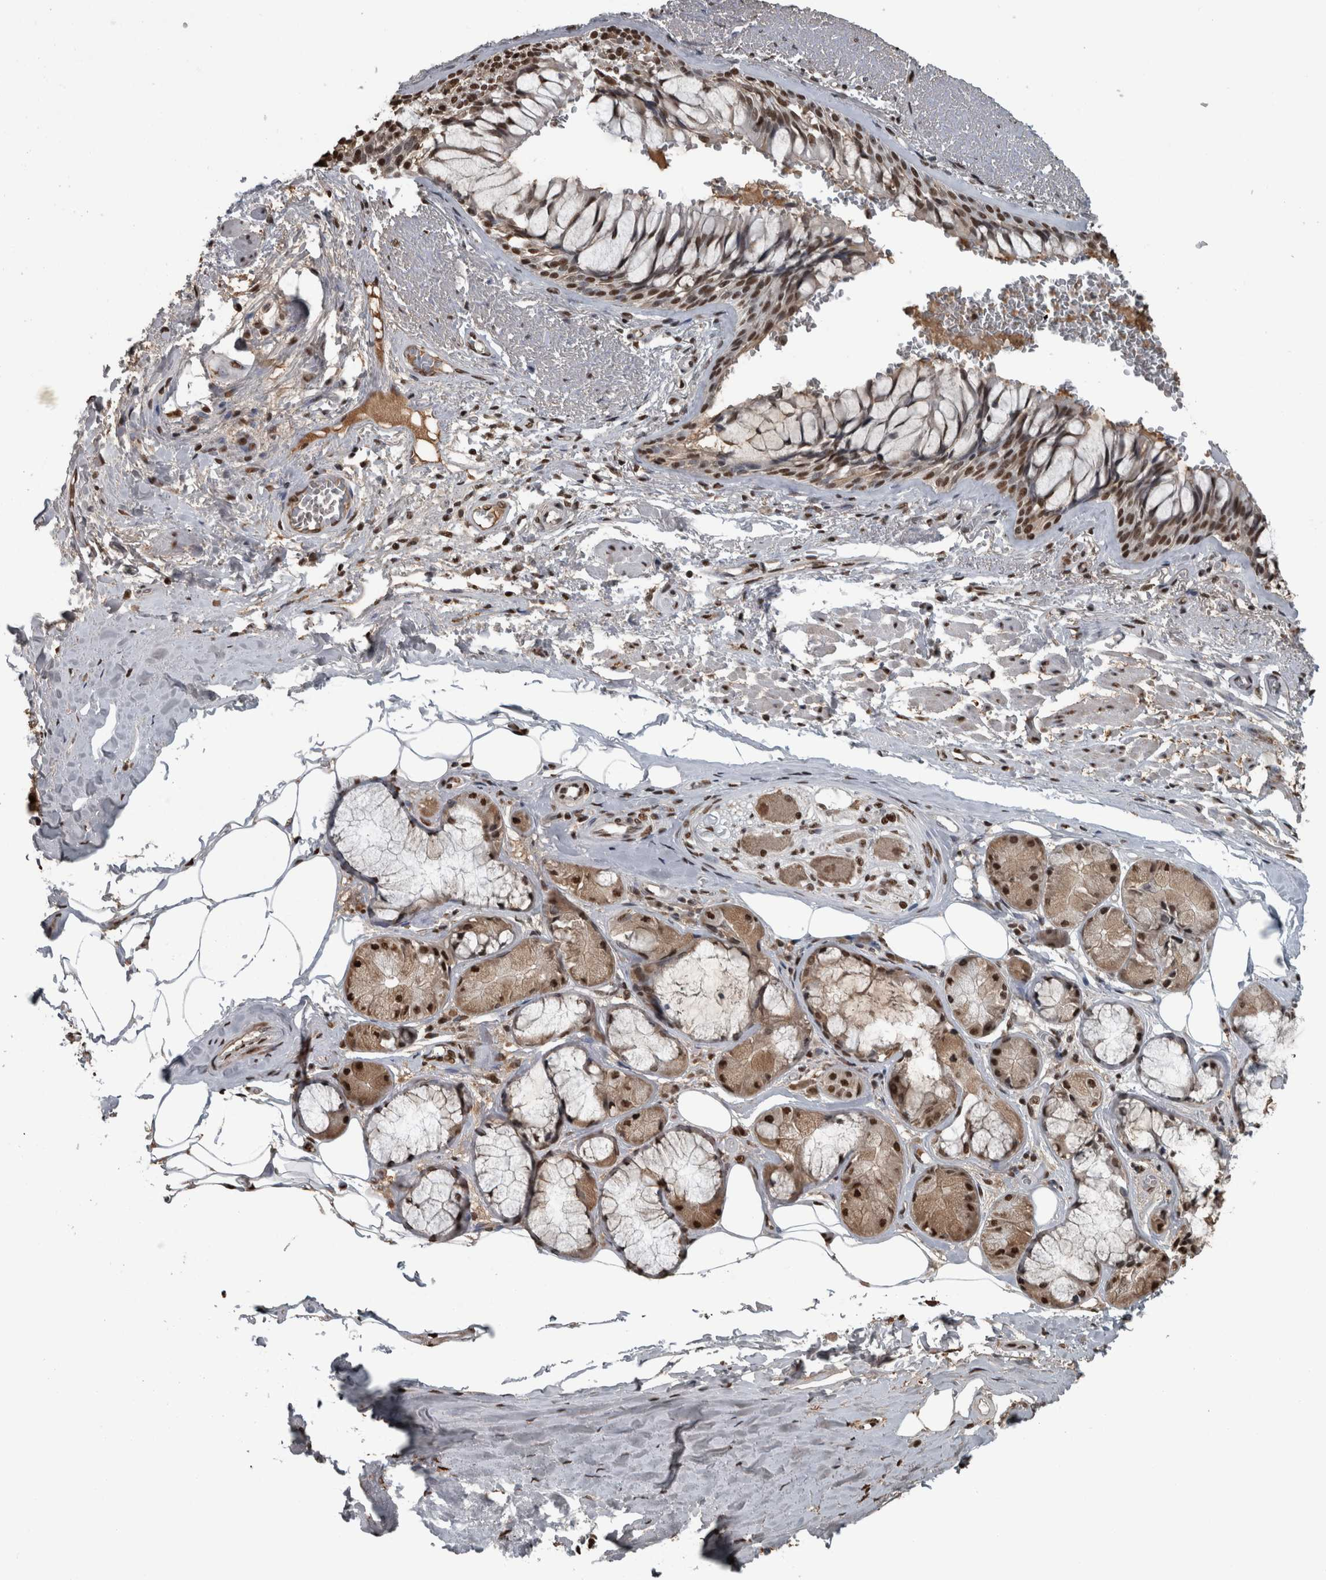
{"staining": {"intensity": "strong", "quantity": ">75%", "location": "nuclear"}, "tissue": "bronchus", "cell_type": "Respiratory epithelial cells", "image_type": "normal", "snomed": [{"axis": "morphology", "description": "Normal tissue, NOS"}, {"axis": "topography", "description": "Bronchus"}], "caption": "Benign bronchus shows strong nuclear expression in approximately >75% of respiratory epithelial cells.", "gene": "TGS1", "patient": {"sex": "male", "age": 66}}